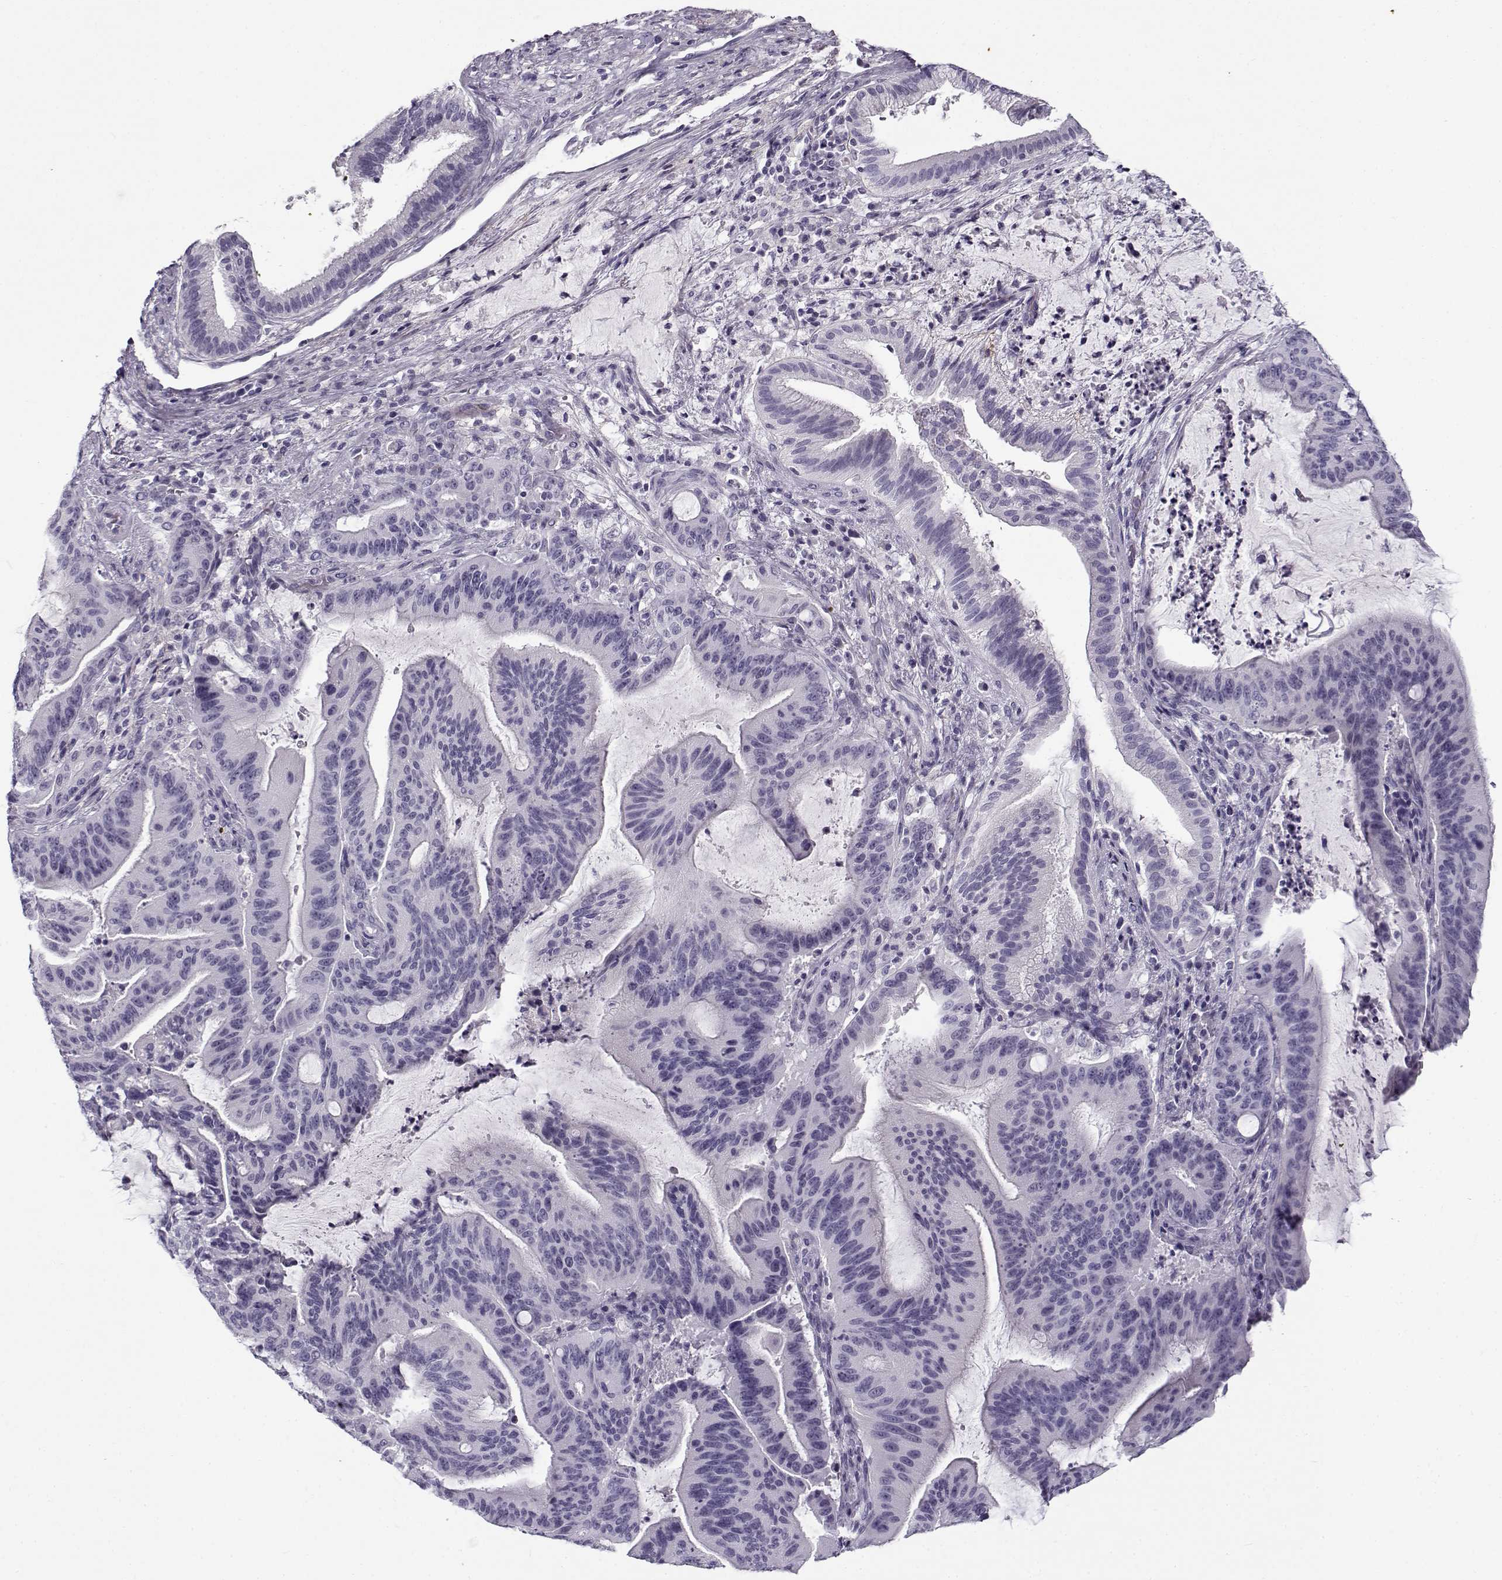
{"staining": {"intensity": "negative", "quantity": "none", "location": "none"}, "tissue": "liver cancer", "cell_type": "Tumor cells", "image_type": "cancer", "snomed": [{"axis": "morphology", "description": "Cholangiocarcinoma"}, {"axis": "topography", "description": "Liver"}], "caption": "This is an immunohistochemistry micrograph of human cholangiocarcinoma (liver). There is no positivity in tumor cells.", "gene": "GTSF1L", "patient": {"sex": "female", "age": 73}}